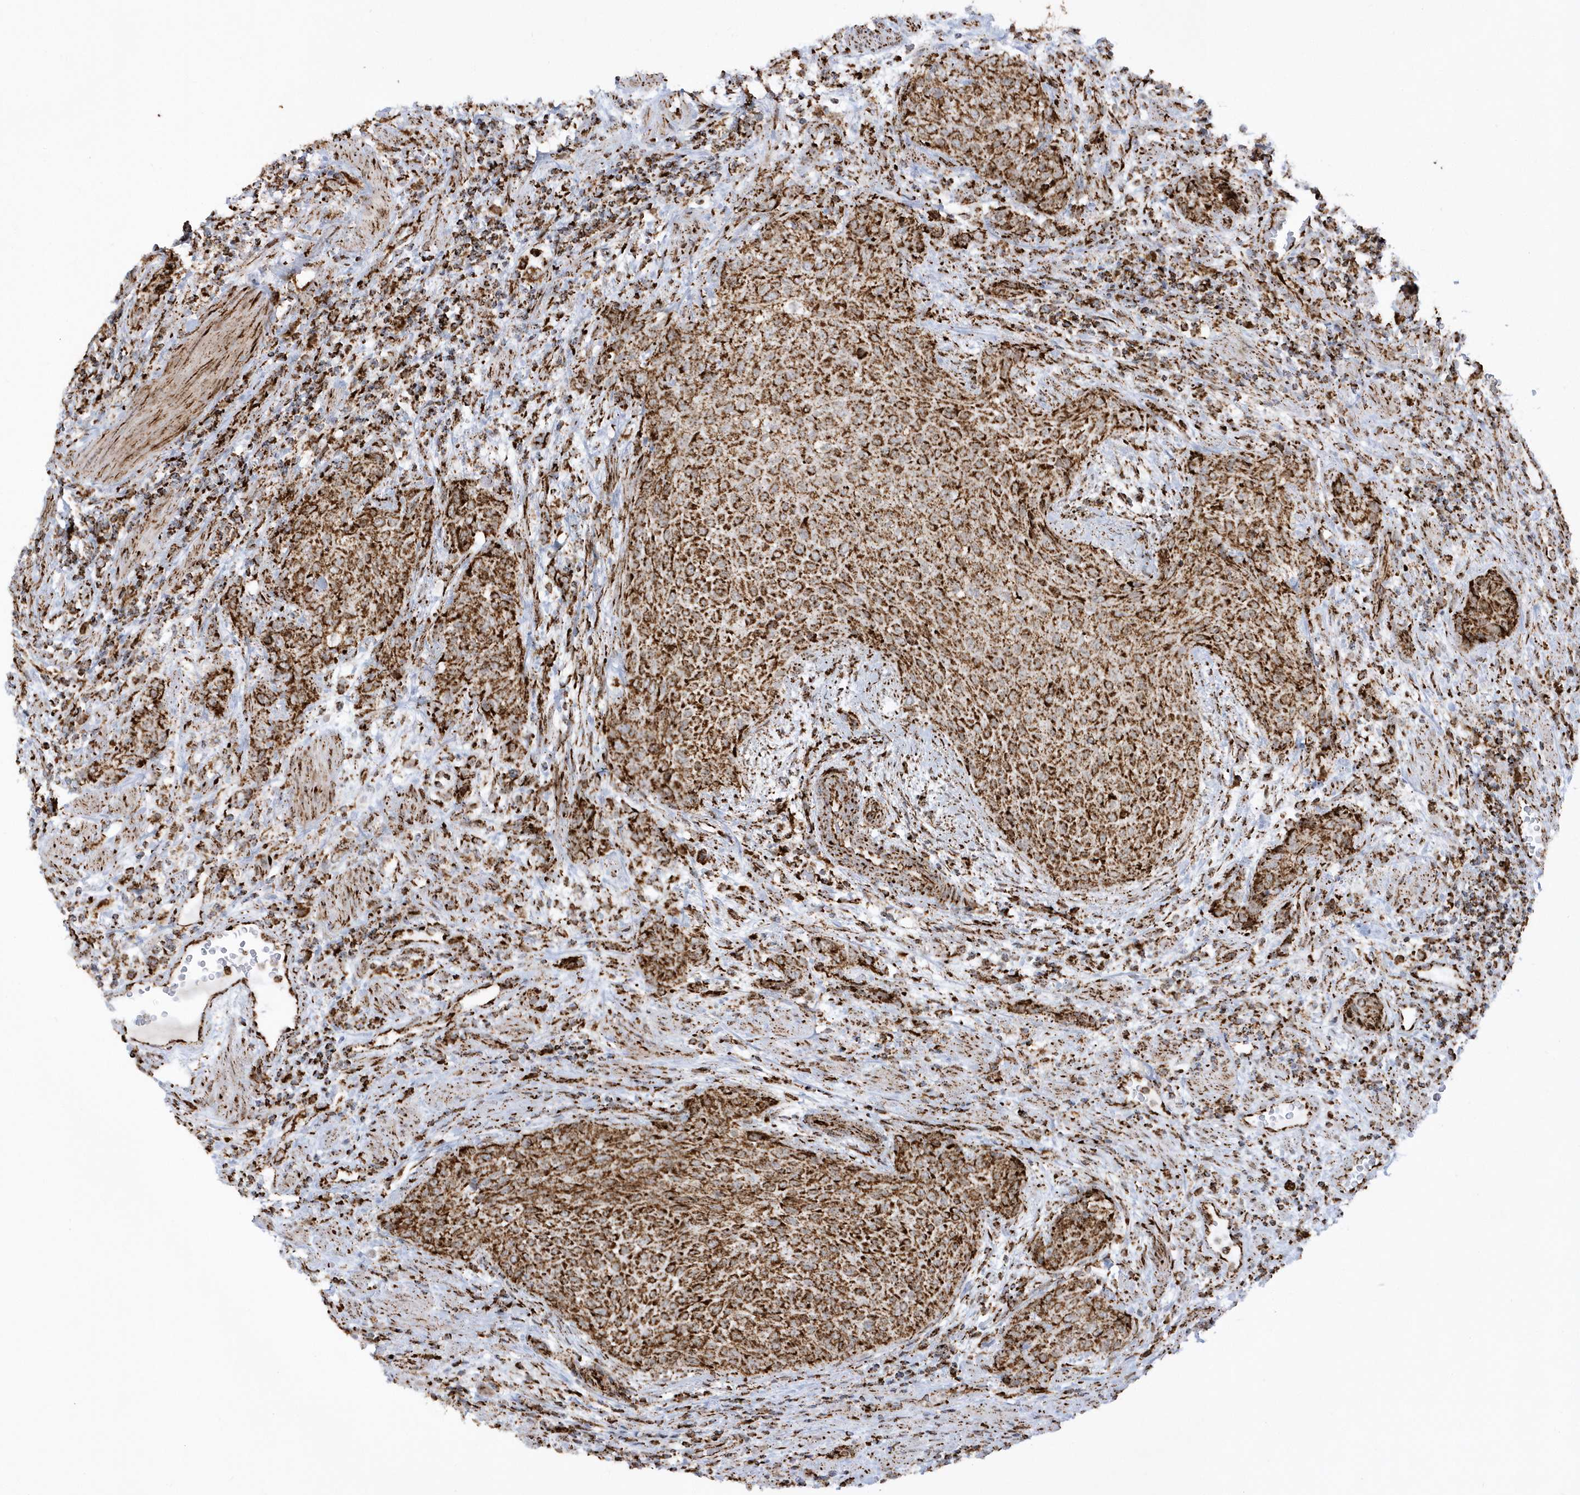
{"staining": {"intensity": "strong", "quantity": ">75%", "location": "cytoplasmic/membranous"}, "tissue": "urothelial cancer", "cell_type": "Tumor cells", "image_type": "cancer", "snomed": [{"axis": "morphology", "description": "Urothelial carcinoma, High grade"}, {"axis": "topography", "description": "Urinary bladder"}], "caption": "Immunohistochemistry of urothelial cancer reveals high levels of strong cytoplasmic/membranous staining in about >75% of tumor cells. Using DAB (3,3'-diaminobenzidine) (brown) and hematoxylin (blue) stains, captured at high magnification using brightfield microscopy.", "gene": "CRY2", "patient": {"sex": "male", "age": 35}}